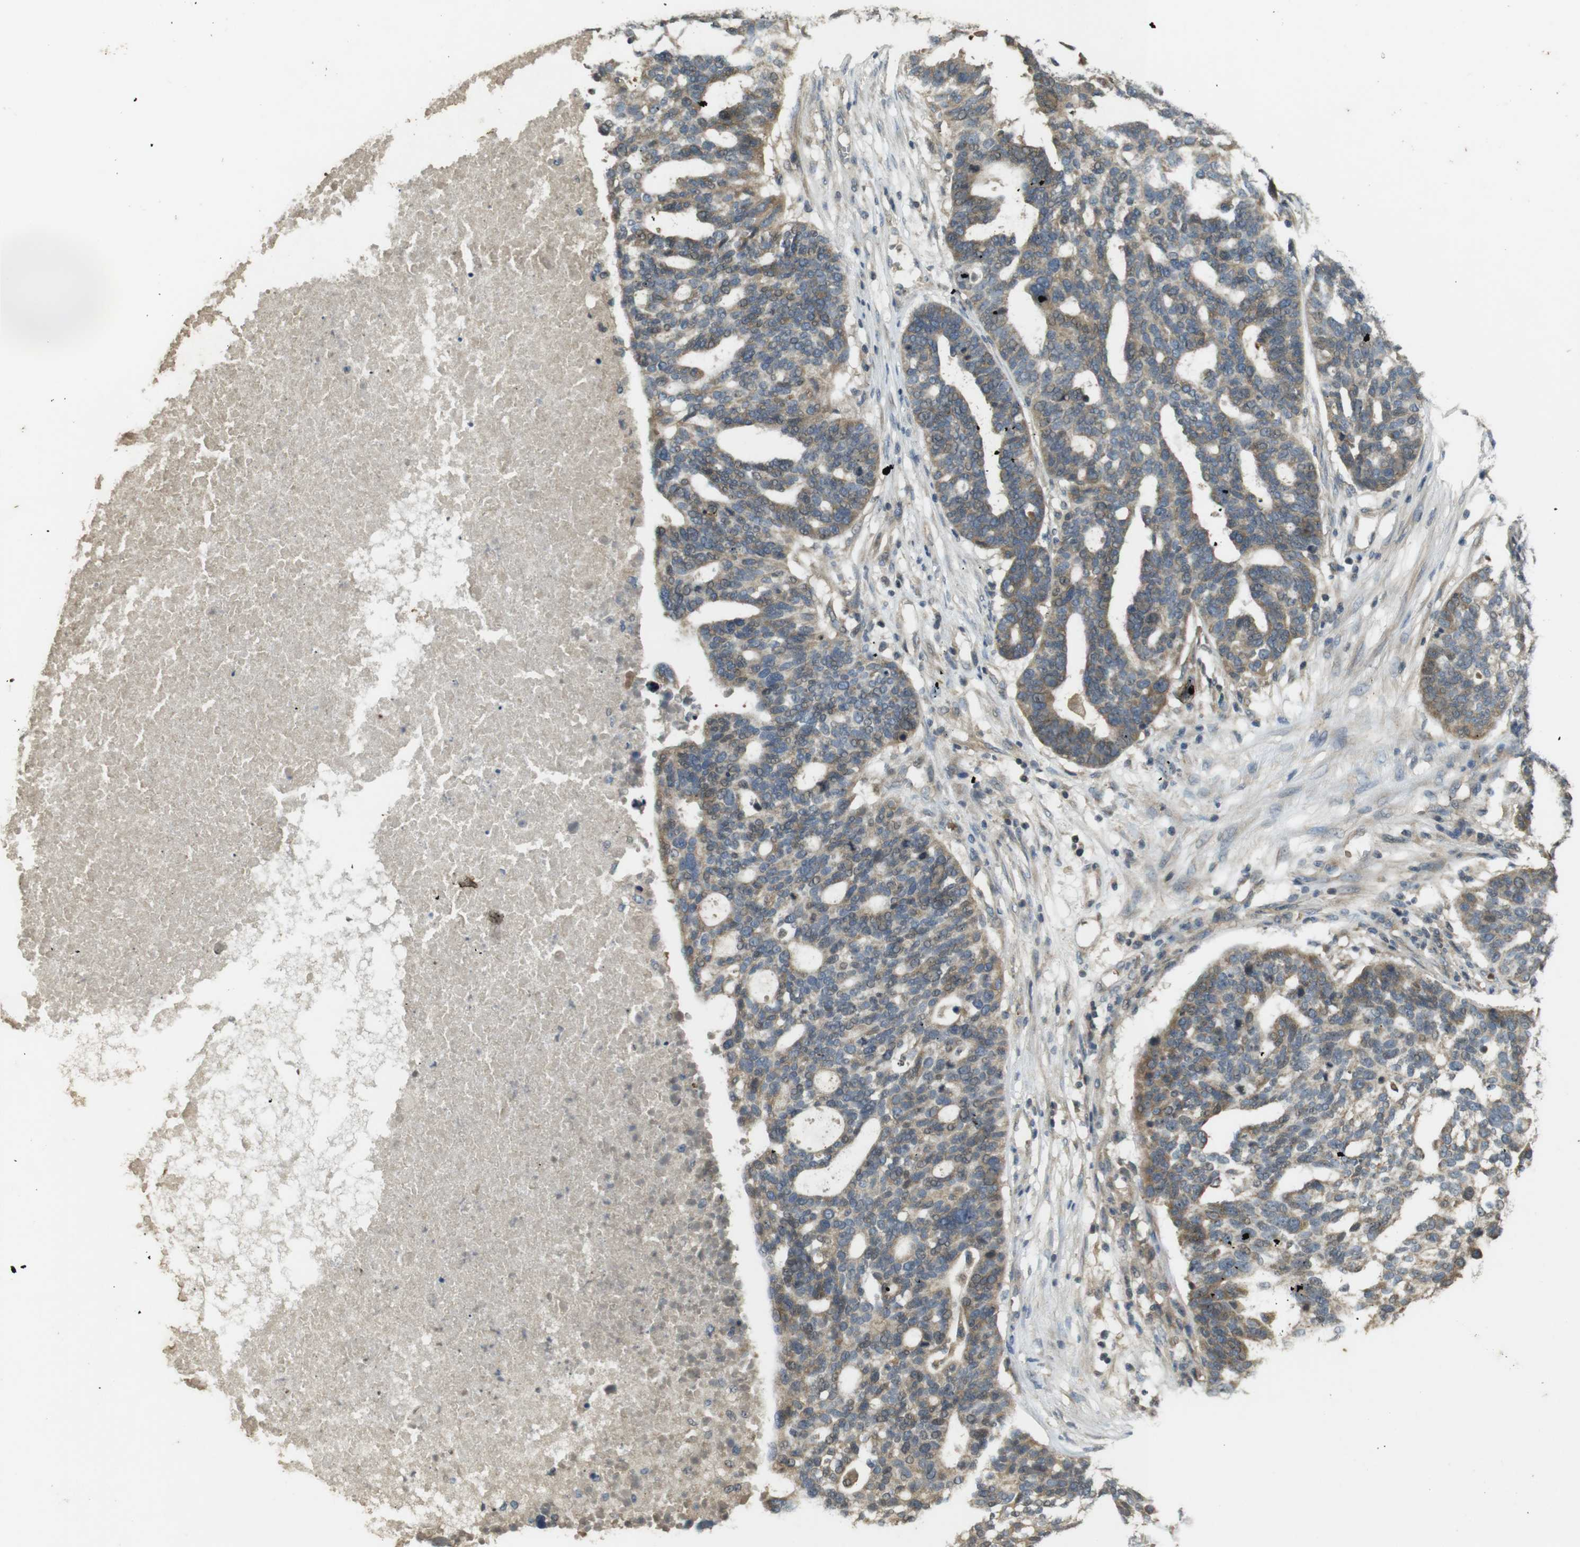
{"staining": {"intensity": "moderate", "quantity": "25%-75%", "location": "cytoplasmic/membranous"}, "tissue": "ovarian cancer", "cell_type": "Tumor cells", "image_type": "cancer", "snomed": [{"axis": "morphology", "description": "Cystadenocarcinoma, serous, NOS"}, {"axis": "topography", "description": "Ovary"}], "caption": "Protein analysis of ovarian cancer (serous cystadenocarcinoma) tissue reveals moderate cytoplasmic/membranous staining in about 25%-75% of tumor cells.", "gene": "CLTC", "patient": {"sex": "female", "age": 59}}